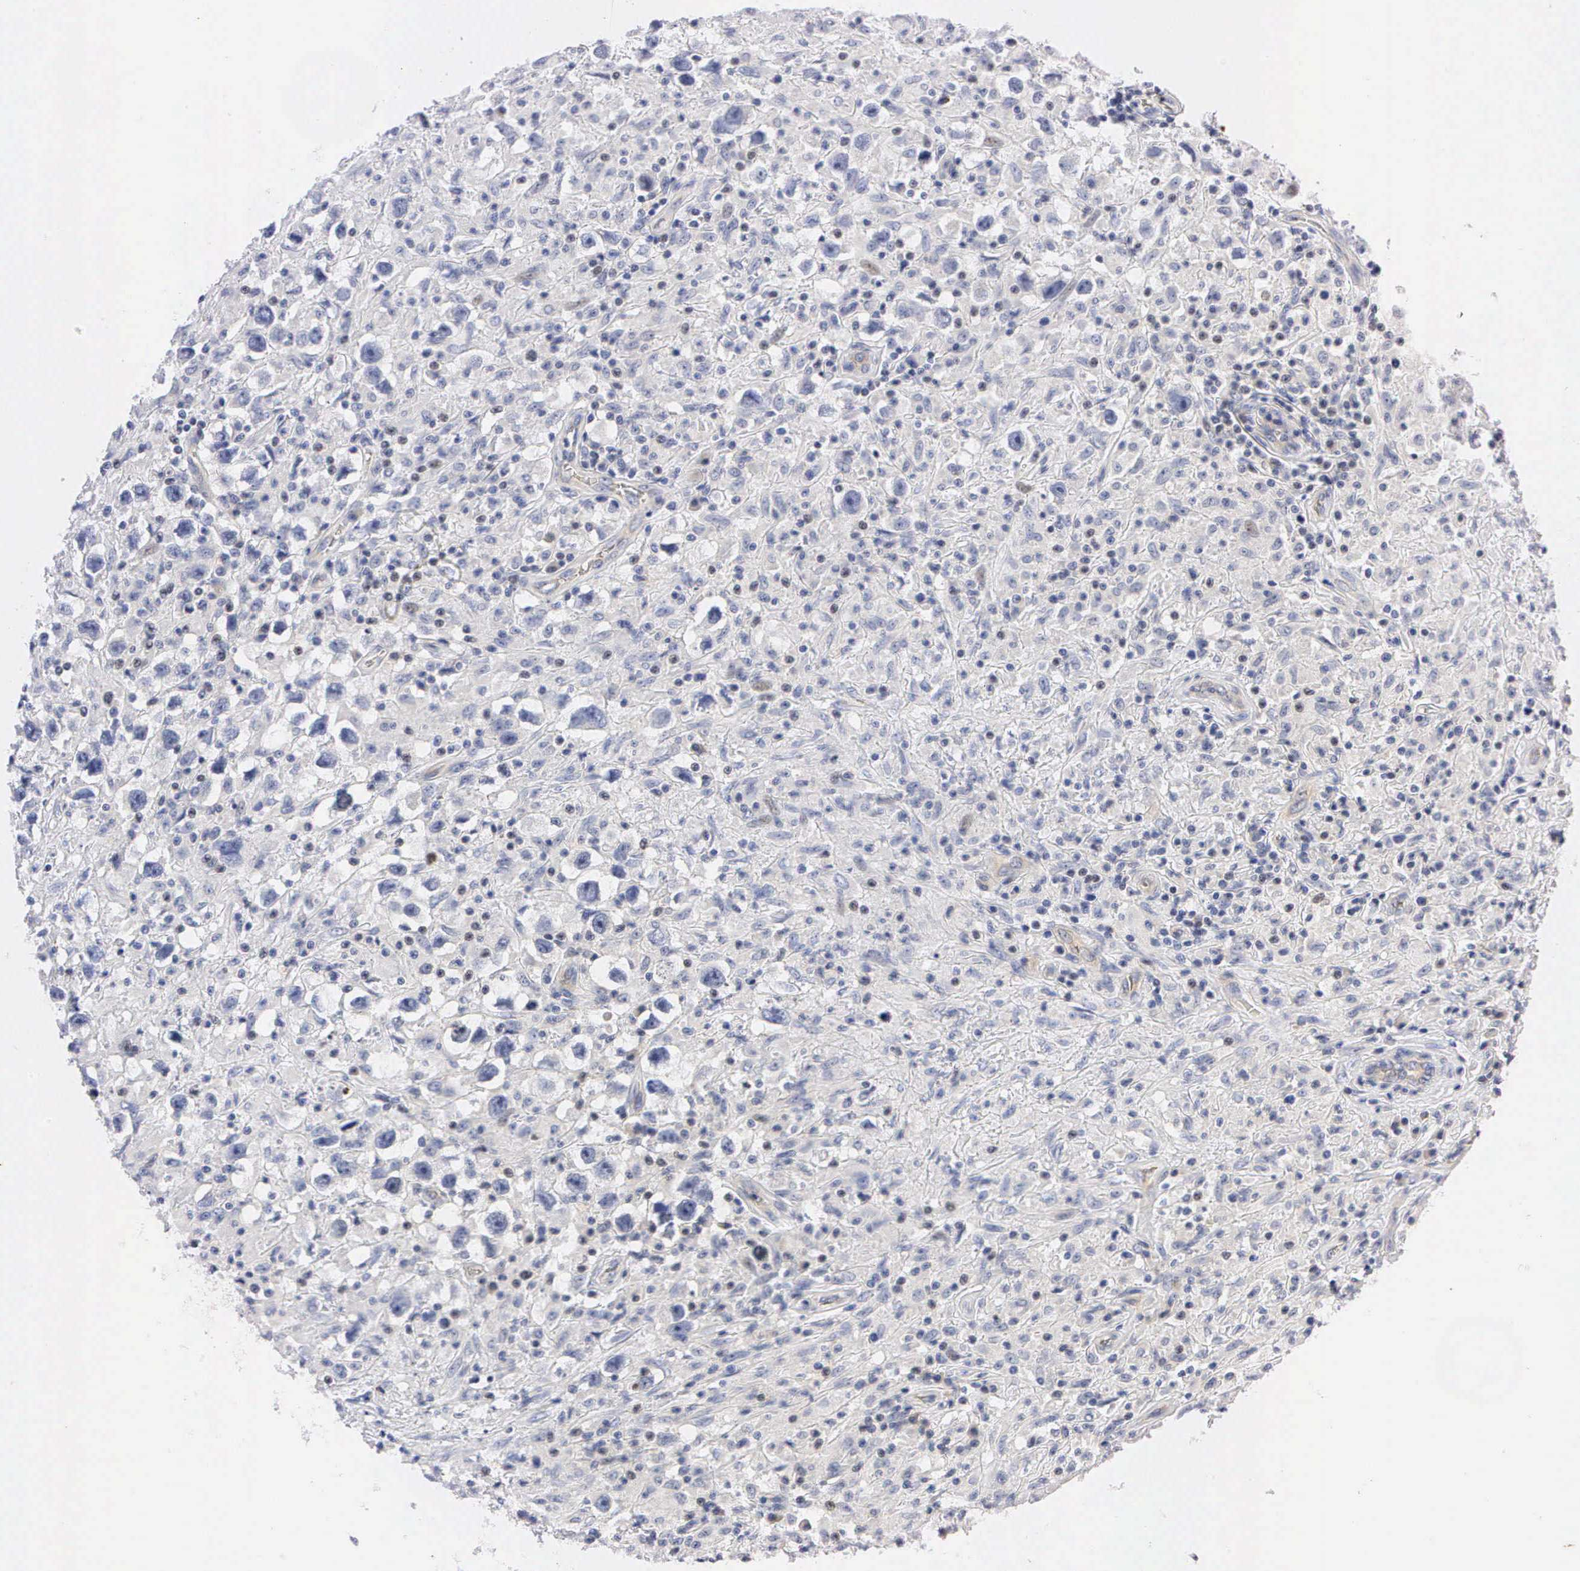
{"staining": {"intensity": "negative", "quantity": "none", "location": "none"}, "tissue": "testis cancer", "cell_type": "Tumor cells", "image_type": "cancer", "snomed": [{"axis": "morphology", "description": "Seminoma, NOS"}, {"axis": "topography", "description": "Testis"}], "caption": "Tumor cells show no significant staining in testis cancer. The staining is performed using DAB brown chromogen with nuclei counter-stained in using hematoxylin.", "gene": "PGR", "patient": {"sex": "male", "age": 34}}